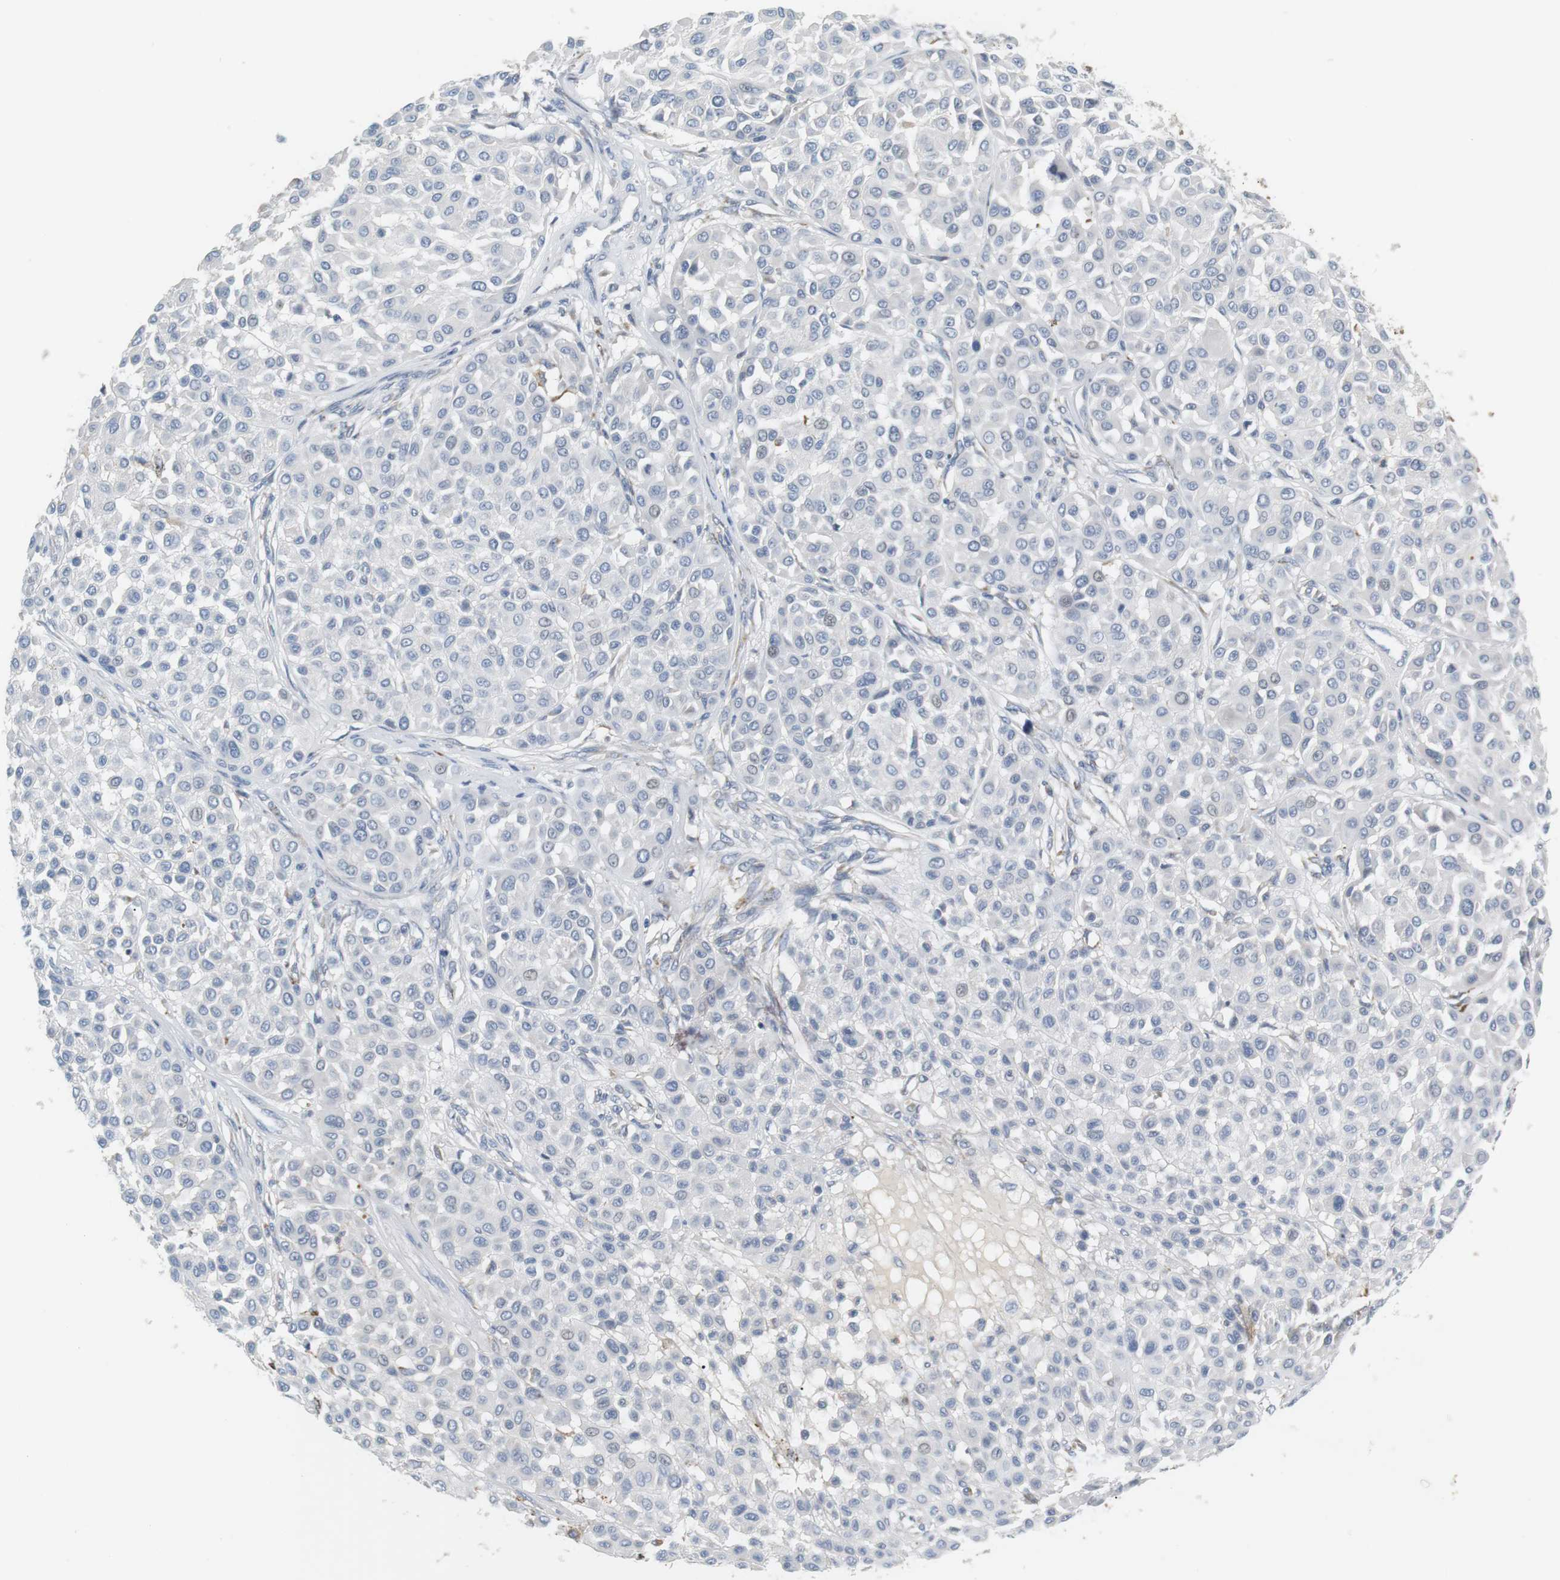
{"staining": {"intensity": "negative", "quantity": "none", "location": "none"}, "tissue": "melanoma", "cell_type": "Tumor cells", "image_type": "cancer", "snomed": [{"axis": "morphology", "description": "Malignant melanoma, Metastatic site"}, {"axis": "topography", "description": "Soft tissue"}], "caption": "This is a photomicrograph of IHC staining of malignant melanoma (metastatic site), which shows no positivity in tumor cells. (DAB IHC, high magnification).", "gene": "CD300E", "patient": {"sex": "male", "age": 41}}